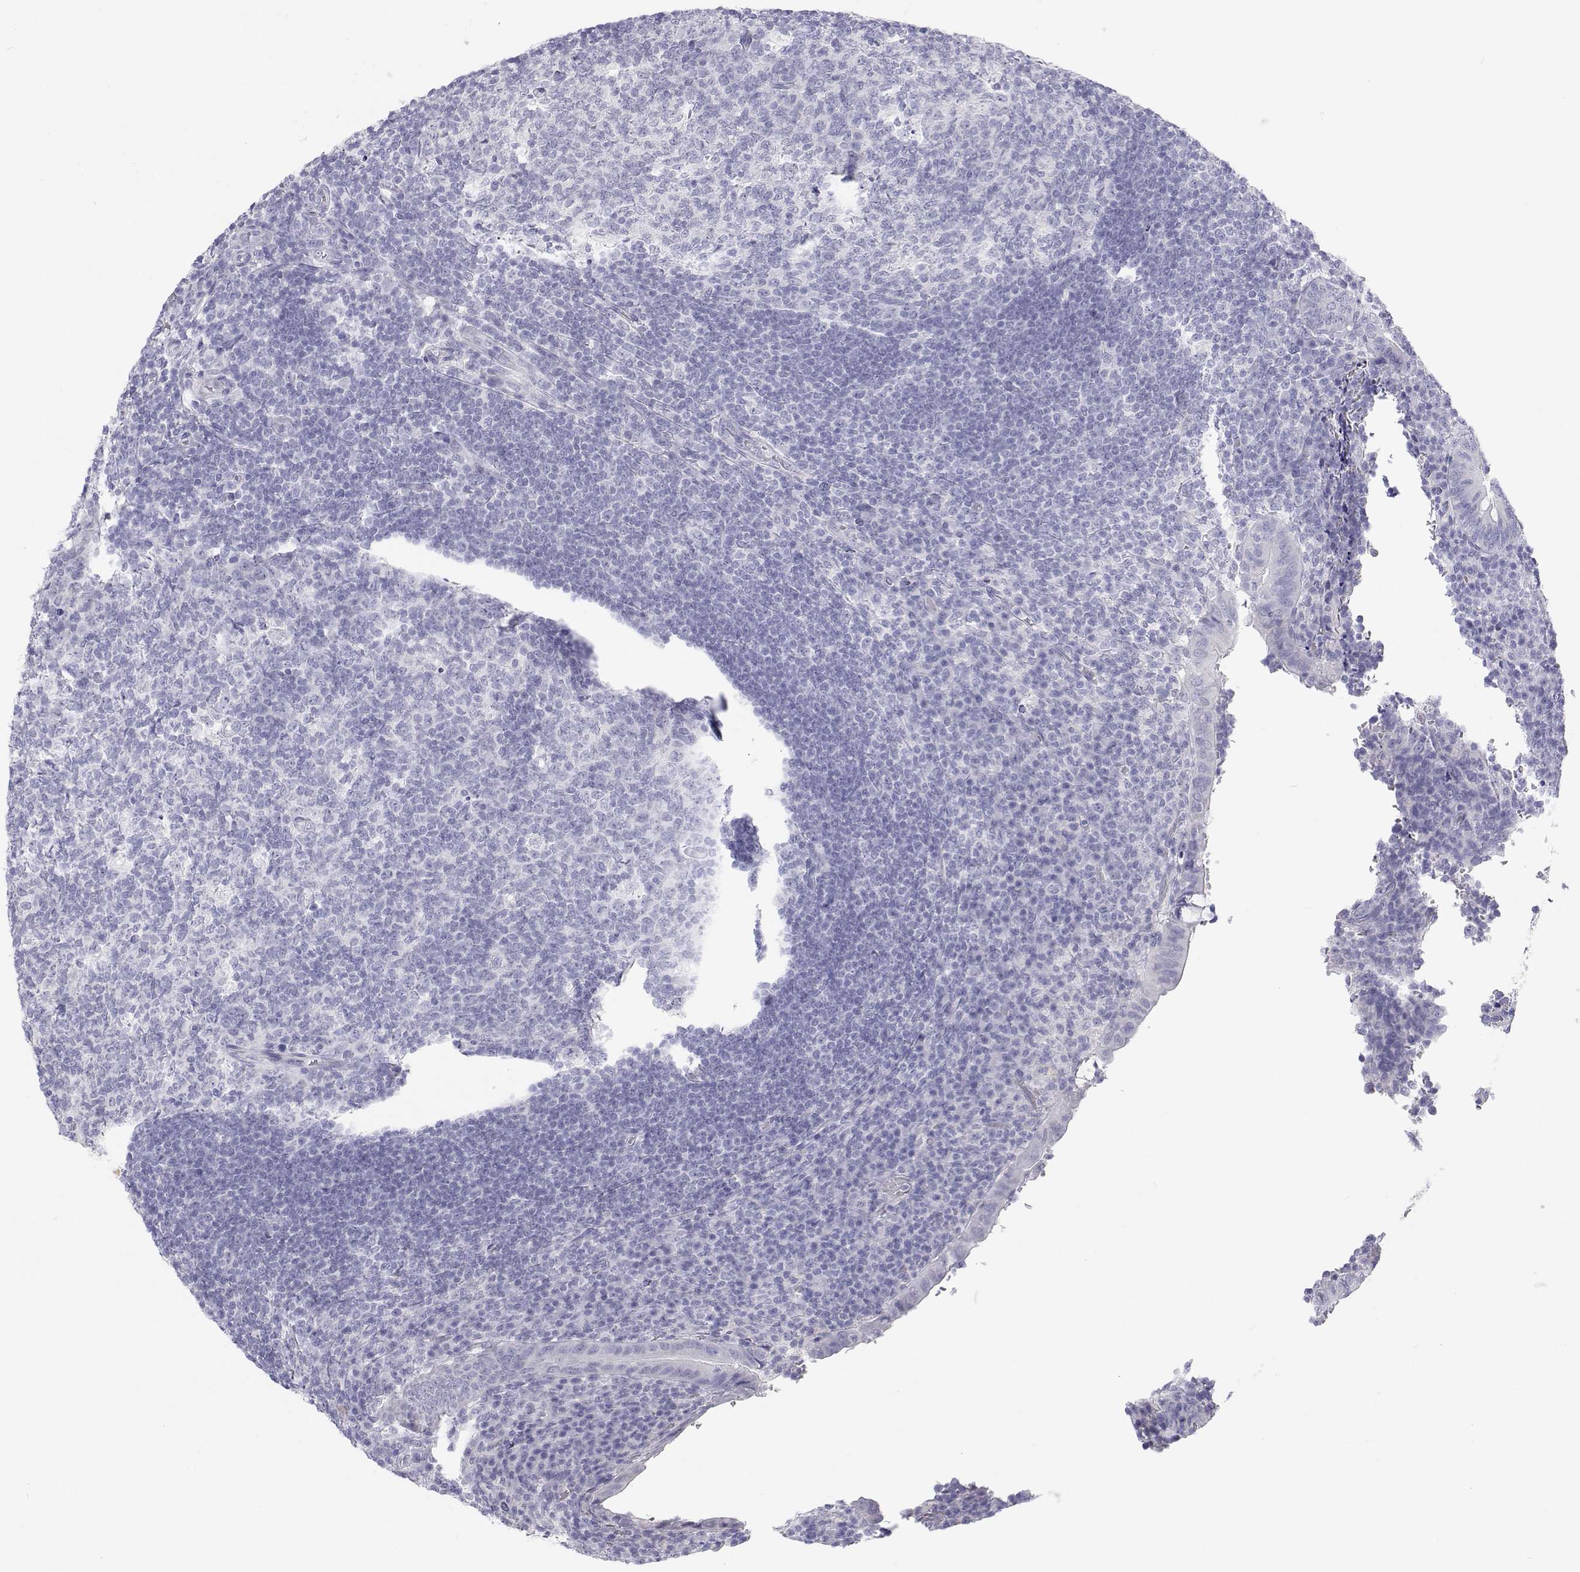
{"staining": {"intensity": "negative", "quantity": "none", "location": "none"}, "tissue": "appendix", "cell_type": "Glandular cells", "image_type": "normal", "snomed": [{"axis": "morphology", "description": "Normal tissue, NOS"}, {"axis": "topography", "description": "Appendix"}], "caption": "Glandular cells are negative for brown protein staining in benign appendix.", "gene": "TTN", "patient": {"sex": "male", "age": 18}}